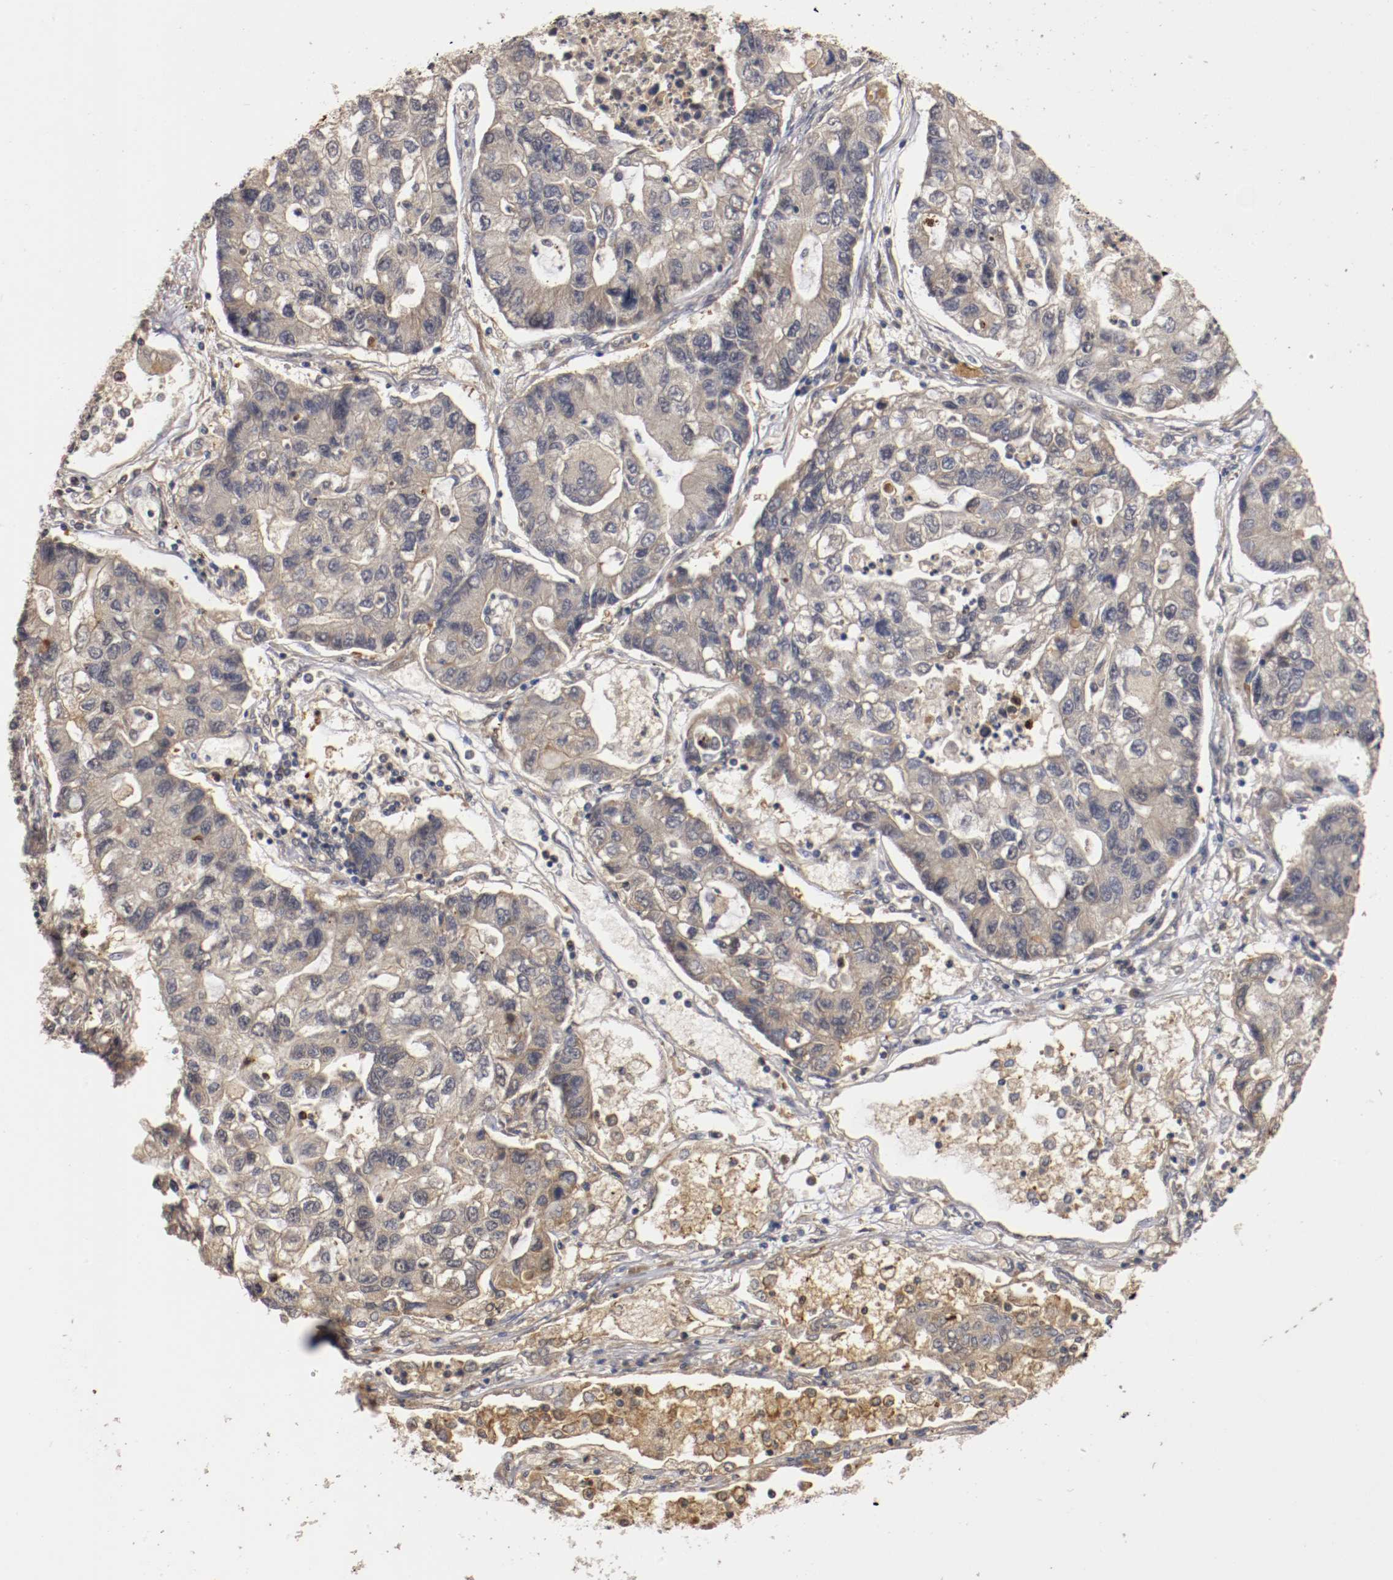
{"staining": {"intensity": "weak", "quantity": ">75%", "location": "cytoplasmic/membranous"}, "tissue": "lung cancer", "cell_type": "Tumor cells", "image_type": "cancer", "snomed": [{"axis": "morphology", "description": "Adenocarcinoma, NOS"}, {"axis": "topography", "description": "Lung"}], "caption": "IHC micrograph of neoplastic tissue: lung cancer (adenocarcinoma) stained using immunohistochemistry (IHC) demonstrates low levels of weak protein expression localized specifically in the cytoplasmic/membranous of tumor cells, appearing as a cytoplasmic/membranous brown color.", "gene": "TNFRSF1B", "patient": {"sex": "female", "age": 51}}